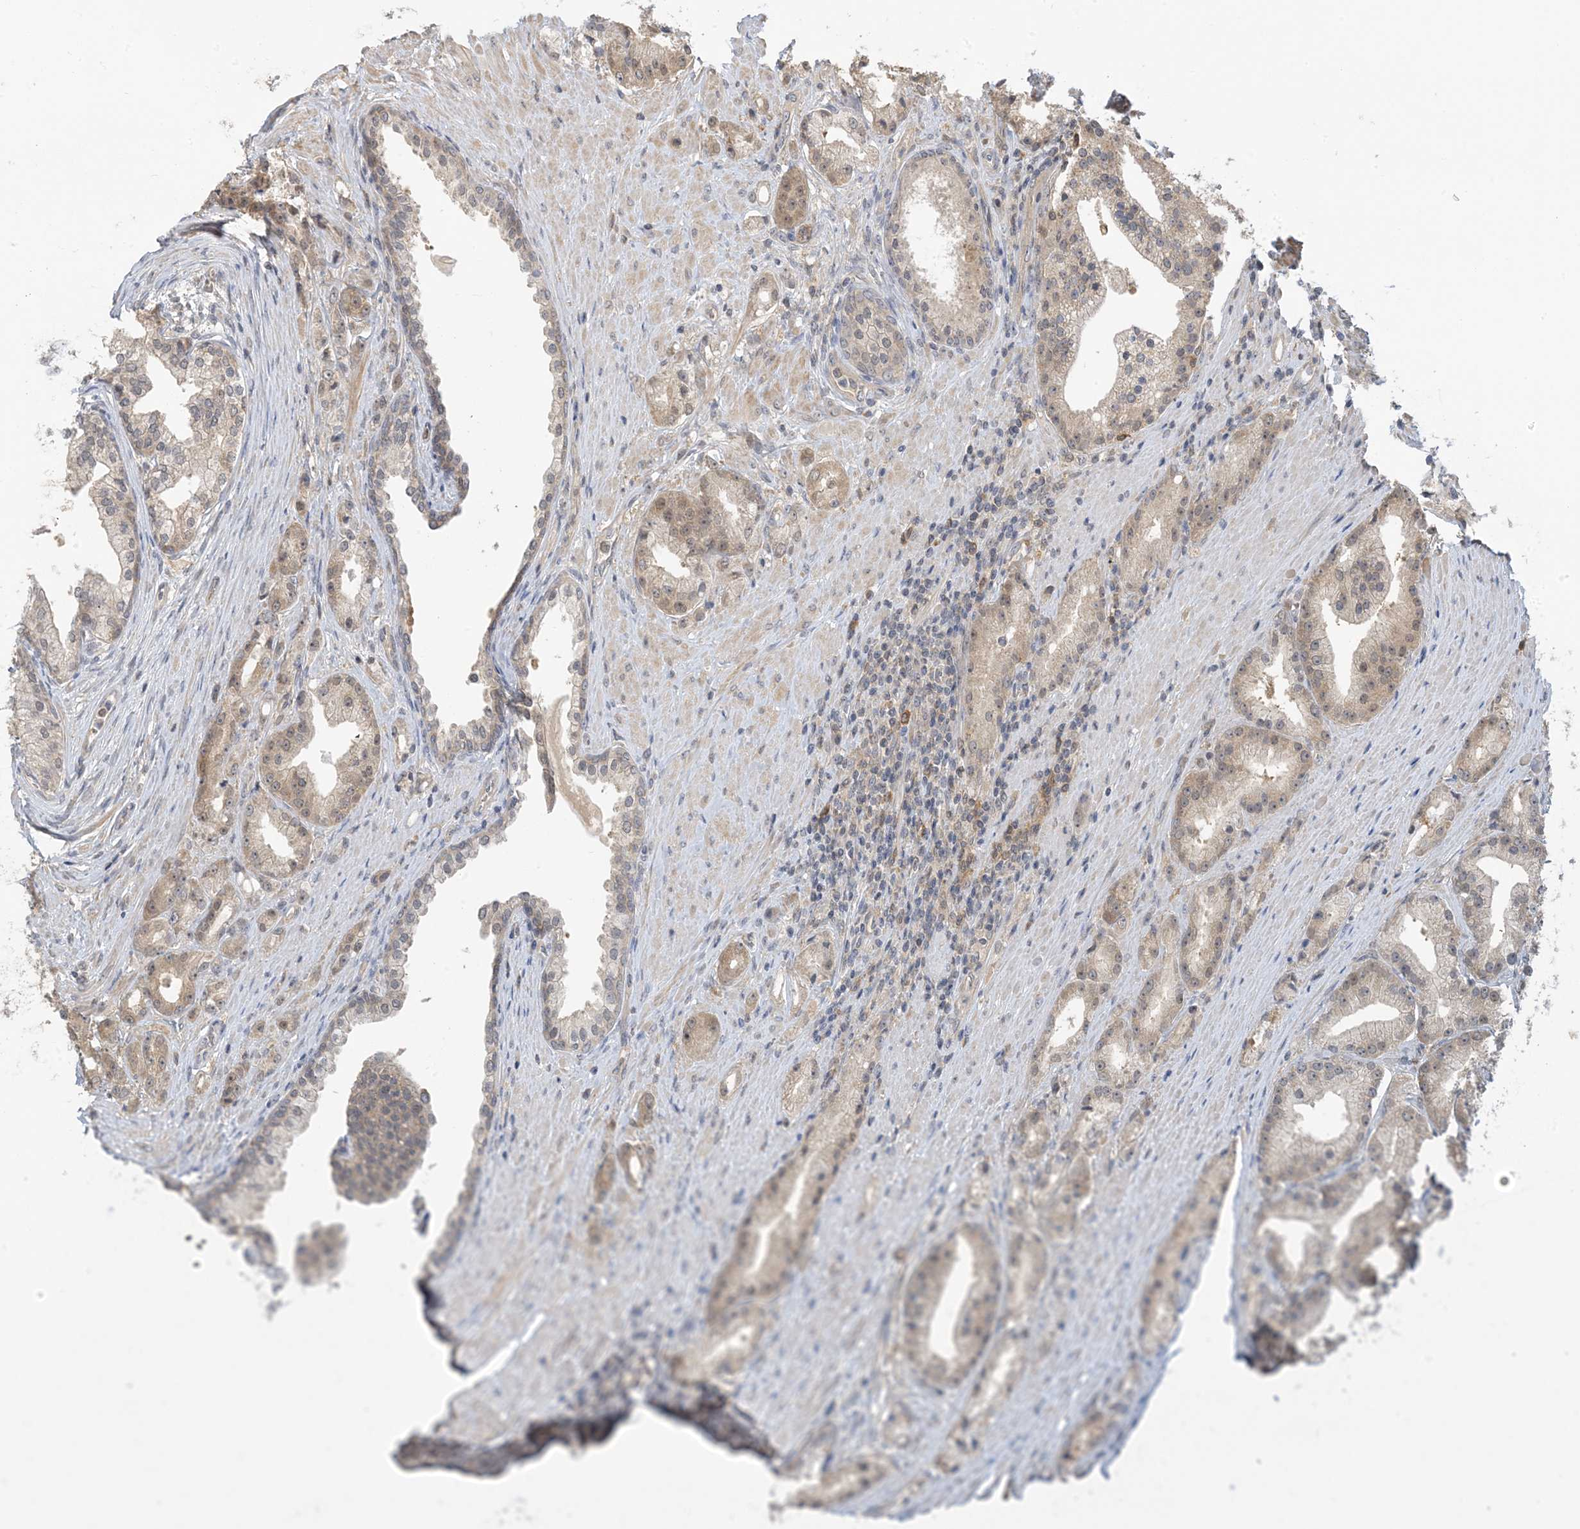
{"staining": {"intensity": "weak", "quantity": "25%-75%", "location": "cytoplasmic/membranous,nuclear"}, "tissue": "prostate cancer", "cell_type": "Tumor cells", "image_type": "cancer", "snomed": [{"axis": "morphology", "description": "Adenocarcinoma, Low grade"}, {"axis": "topography", "description": "Prostate"}], "caption": "Adenocarcinoma (low-grade) (prostate) stained for a protein (brown) shows weak cytoplasmic/membranous and nuclear positive staining in about 25%-75% of tumor cells.", "gene": "WDR26", "patient": {"sex": "male", "age": 67}}